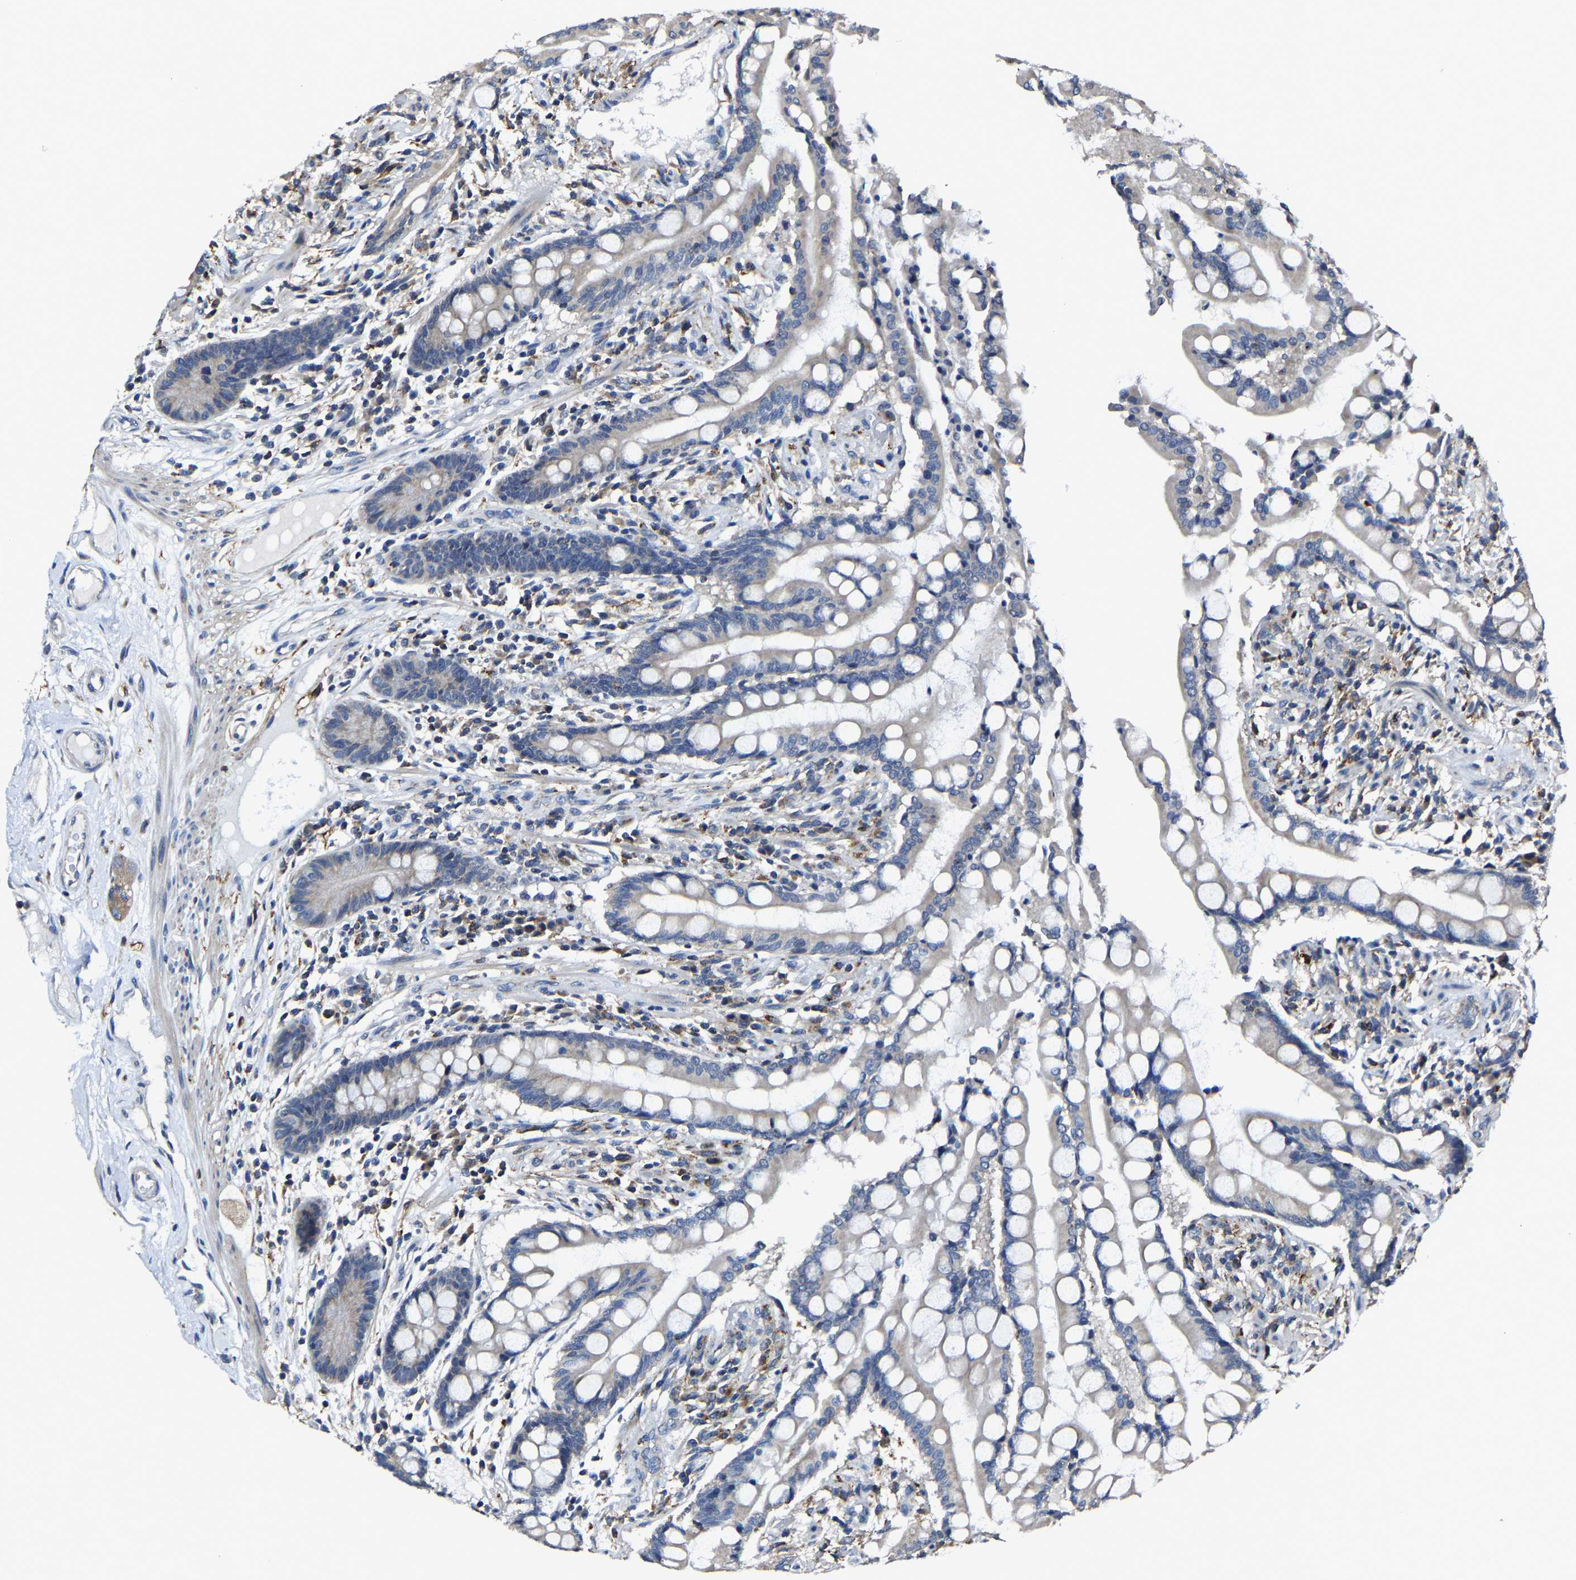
{"staining": {"intensity": "negative", "quantity": "none", "location": "none"}, "tissue": "colon", "cell_type": "Endothelial cells", "image_type": "normal", "snomed": [{"axis": "morphology", "description": "Normal tissue, NOS"}, {"axis": "topography", "description": "Colon"}], "caption": "Immunohistochemical staining of normal human colon displays no significant expression in endothelial cells.", "gene": "AGK", "patient": {"sex": "male", "age": 73}}